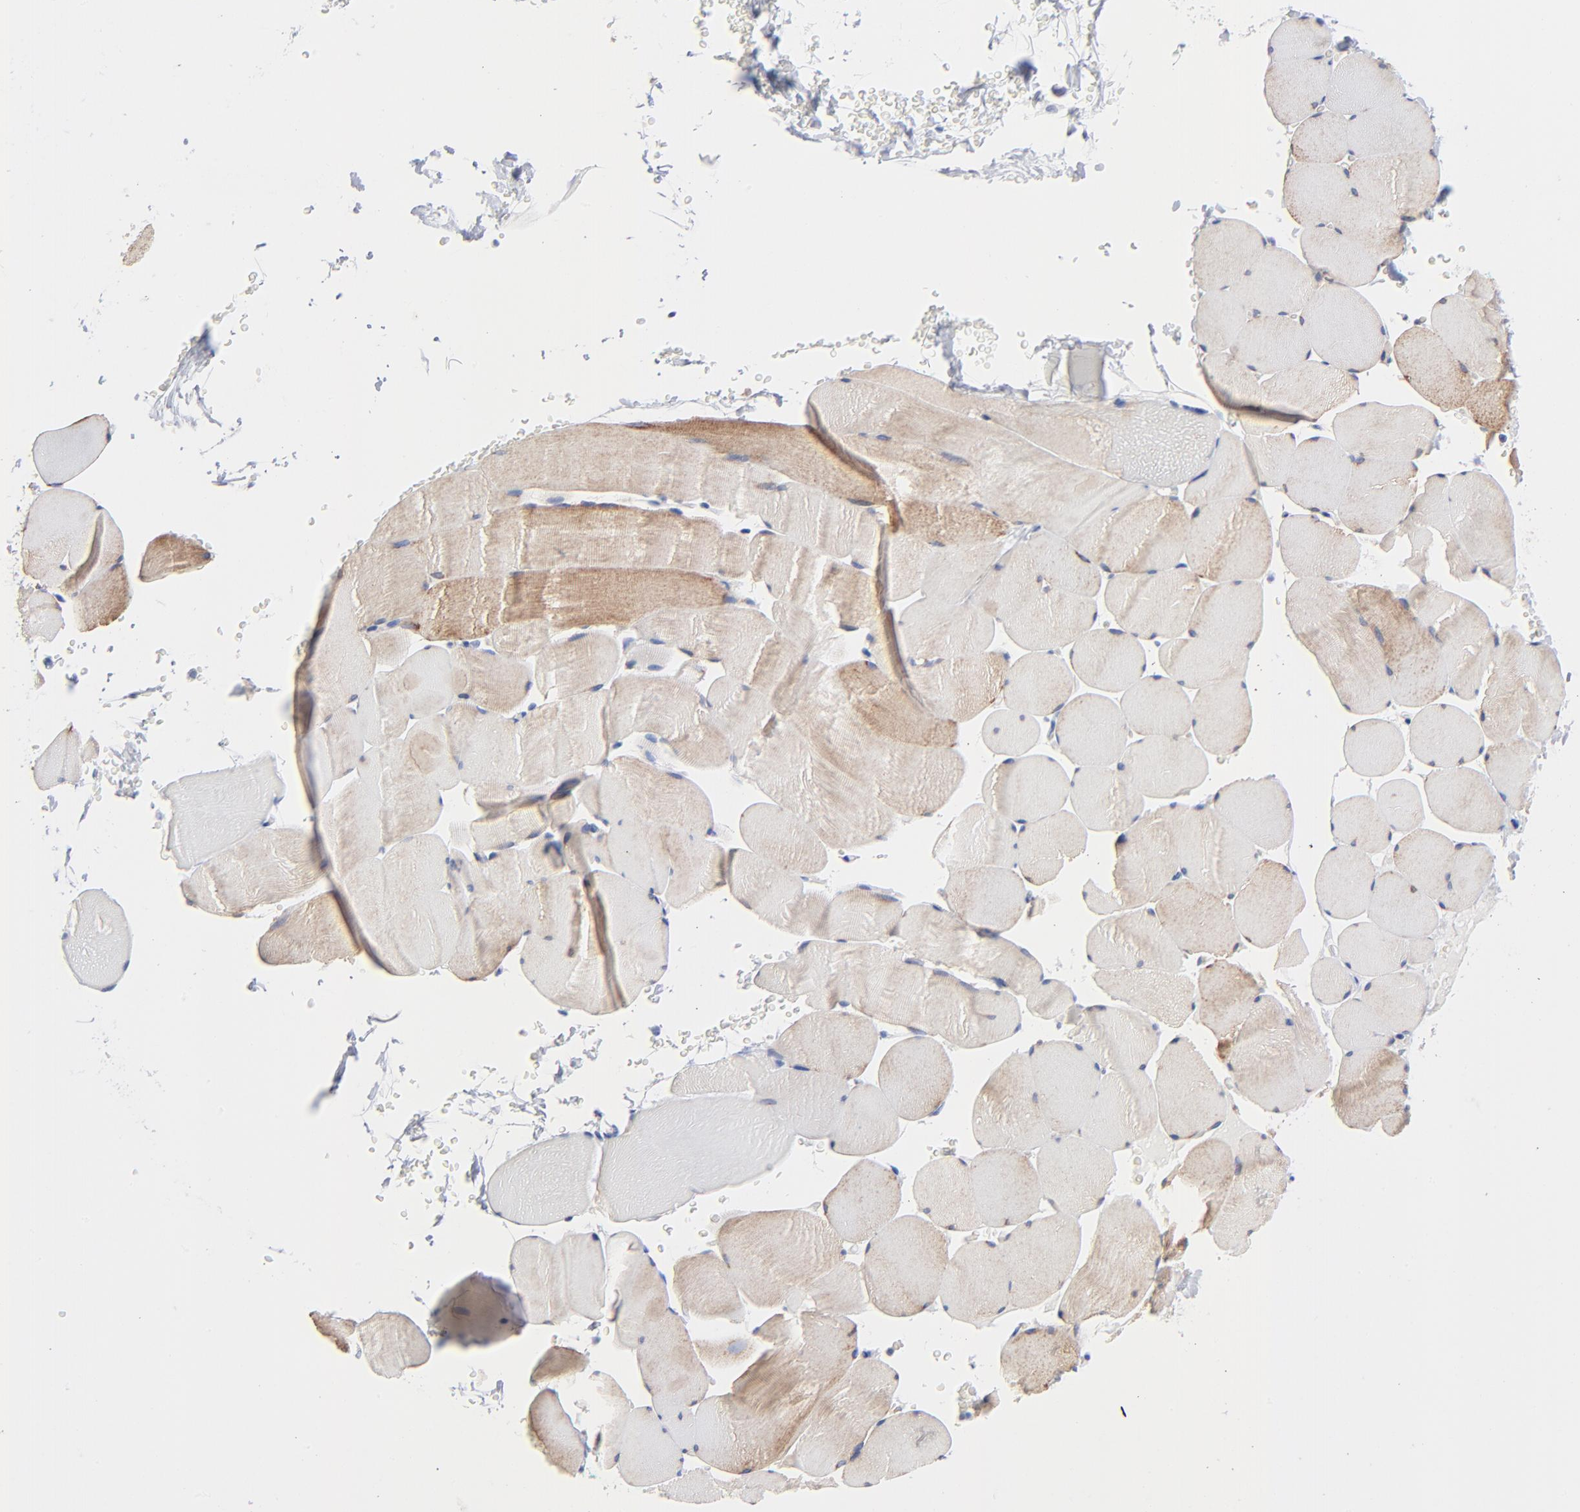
{"staining": {"intensity": "moderate", "quantity": "25%-75%", "location": "cytoplasmic/membranous"}, "tissue": "skeletal muscle", "cell_type": "Myocytes", "image_type": "normal", "snomed": [{"axis": "morphology", "description": "Normal tissue, NOS"}, {"axis": "topography", "description": "Skeletal muscle"}], "caption": "An immunohistochemistry photomicrograph of benign tissue is shown. Protein staining in brown labels moderate cytoplasmic/membranous positivity in skeletal muscle within myocytes. Using DAB (brown) and hematoxylin (blue) stains, captured at high magnification using brightfield microscopy.", "gene": "CHCHD10", "patient": {"sex": "male", "age": 62}}